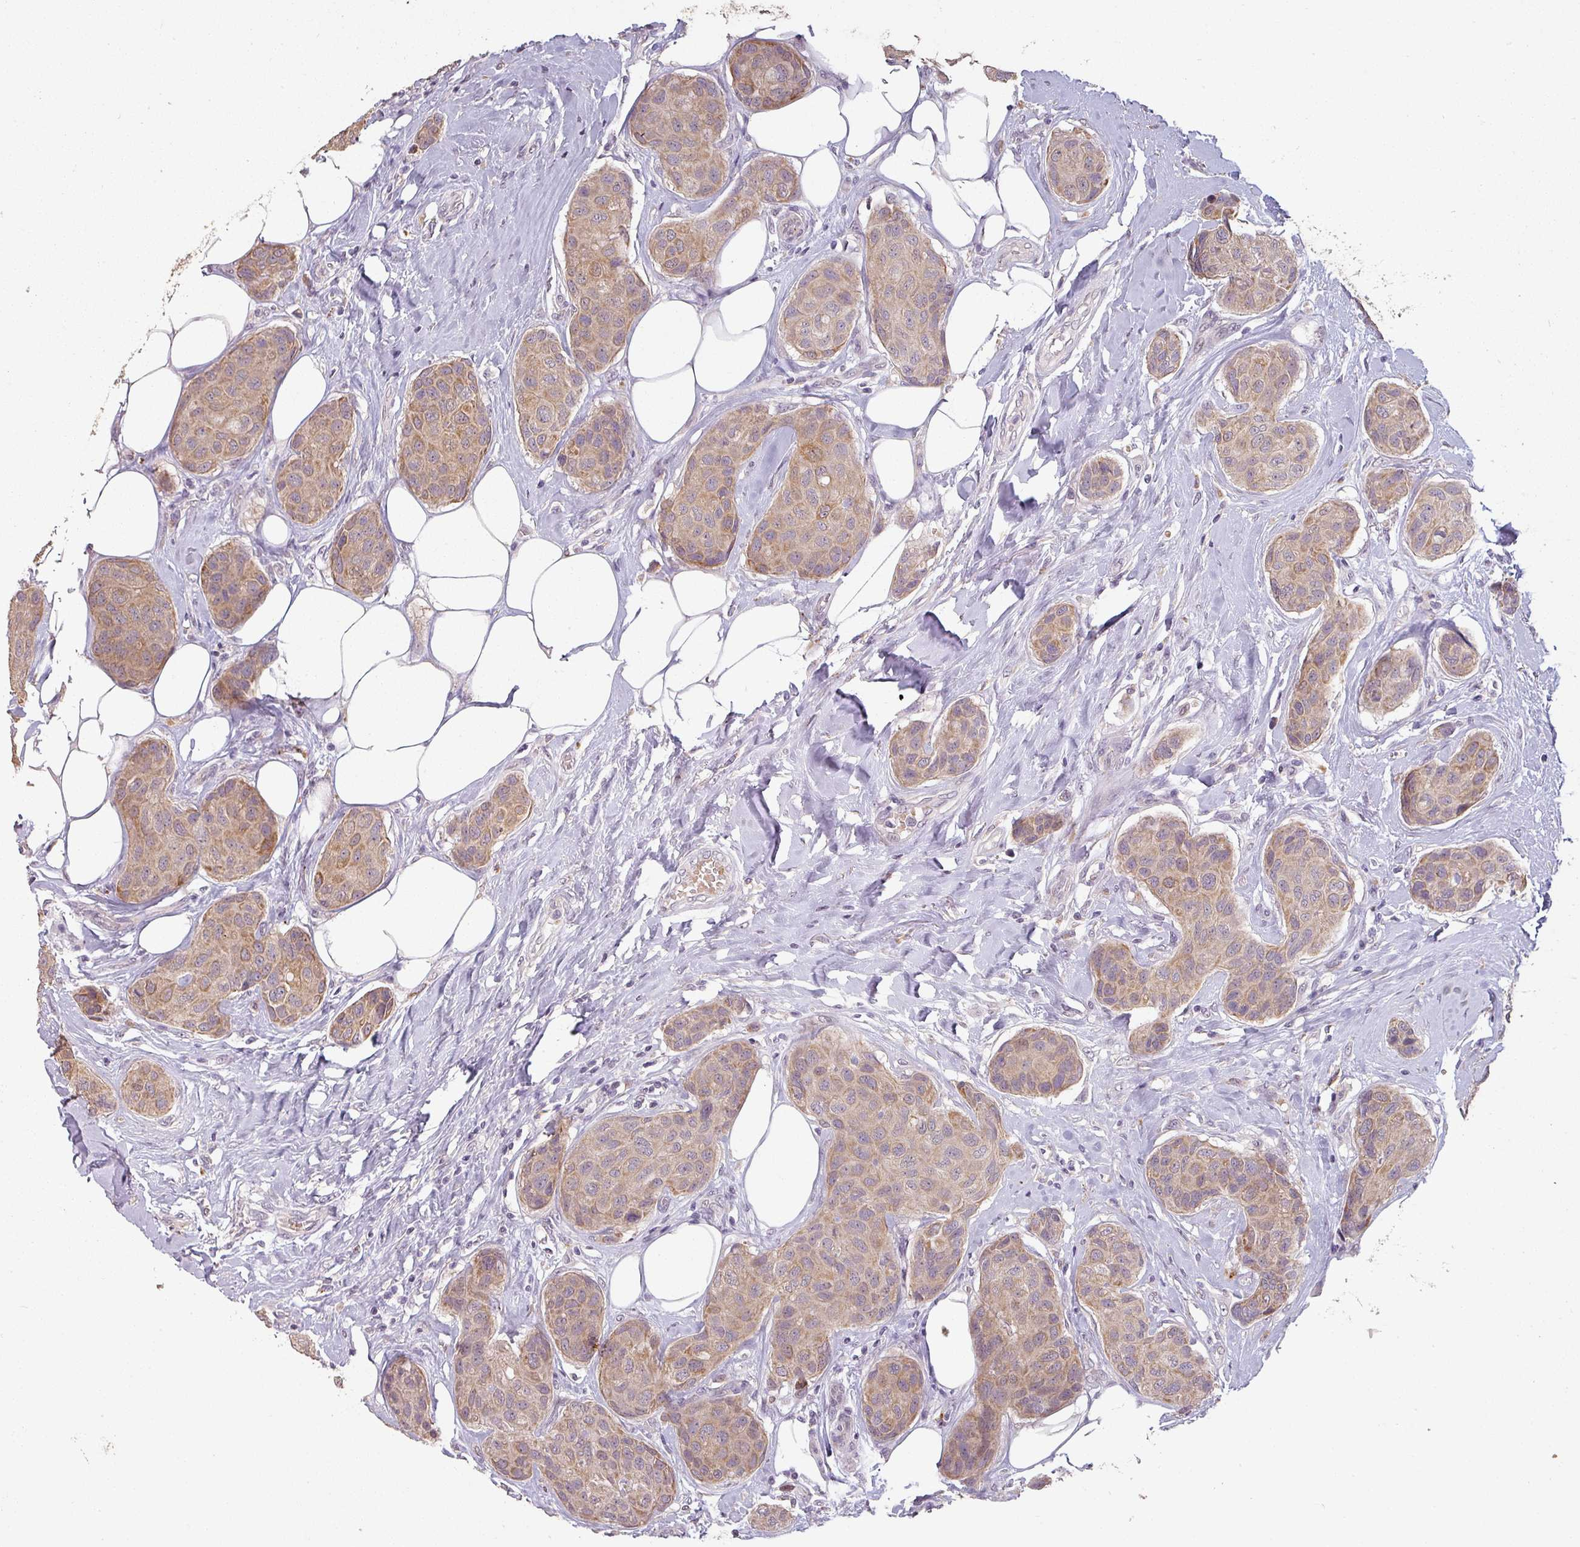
{"staining": {"intensity": "moderate", "quantity": ">75%", "location": "cytoplasmic/membranous"}, "tissue": "breast cancer", "cell_type": "Tumor cells", "image_type": "cancer", "snomed": [{"axis": "morphology", "description": "Duct carcinoma"}, {"axis": "topography", "description": "Breast"}, {"axis": "topography", "description": "Lymph node"}], "caption": "Protein expression analysis of breast cancer demonstrates moderate cytoplasmic/membranous positivity in about >75% of tumor cells. The protein of interest is shown in brown color, while the nuclei are stained blue.", "gene": "LYPLA1", "patient": {"sex": "female", "age": 80}}